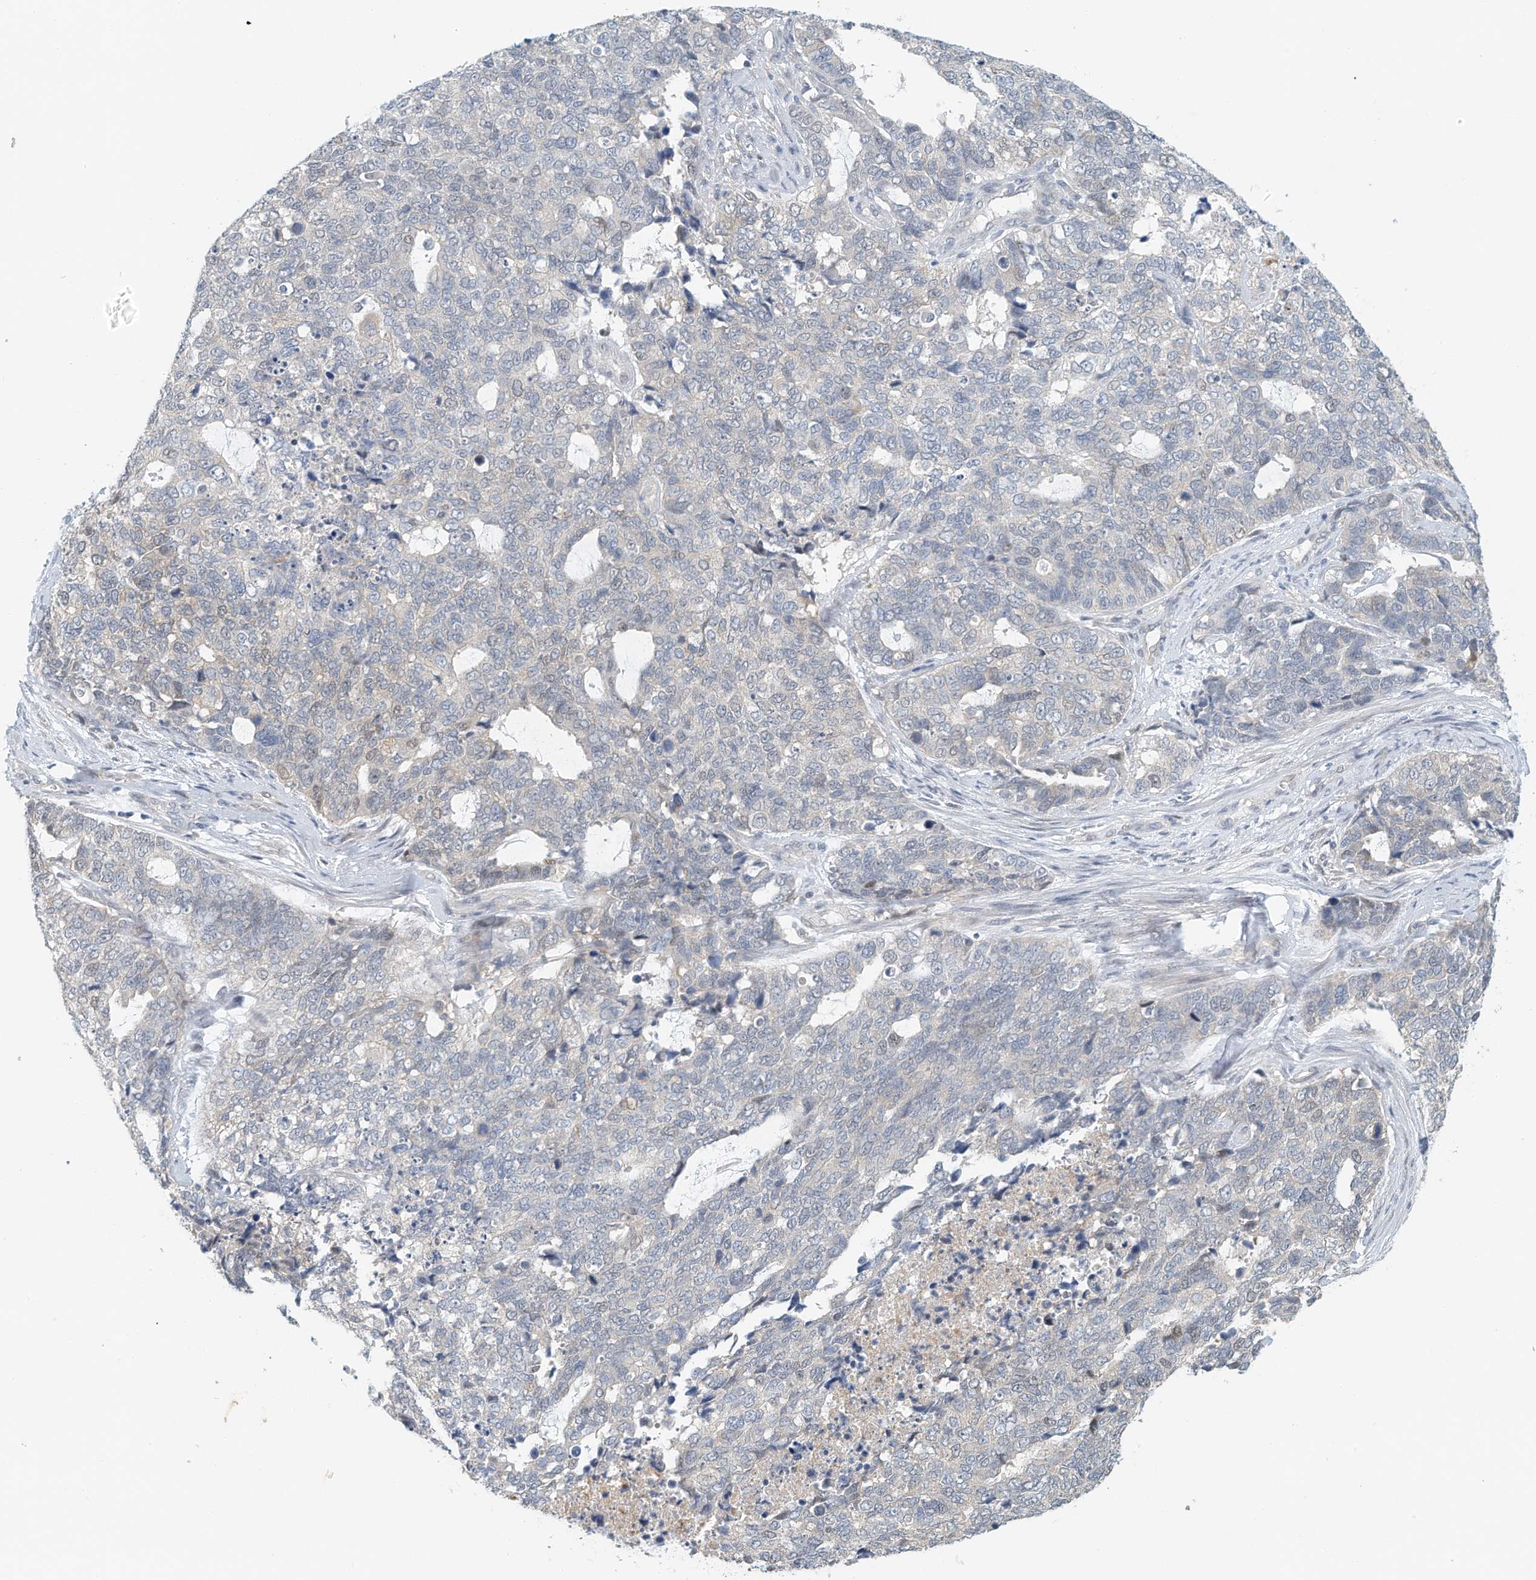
{"staining": {"intensity": "negative", "quantity": "none", "location": "none"}, "tissue": "cervical cancer", "cell_type": "Tumor cells", "image_type": "cancer", "snomed": [{"axis": "morphology", "description": "Squamous cell carcinoma, NOS"}, {"axis": "topography", "description": "Cervix"}], "caption": "Tumor cells are negative for brown protein staining in cervical cancer.", "gene": "ARHGAP28", "patient": {"sex": "female", "age": 63}}